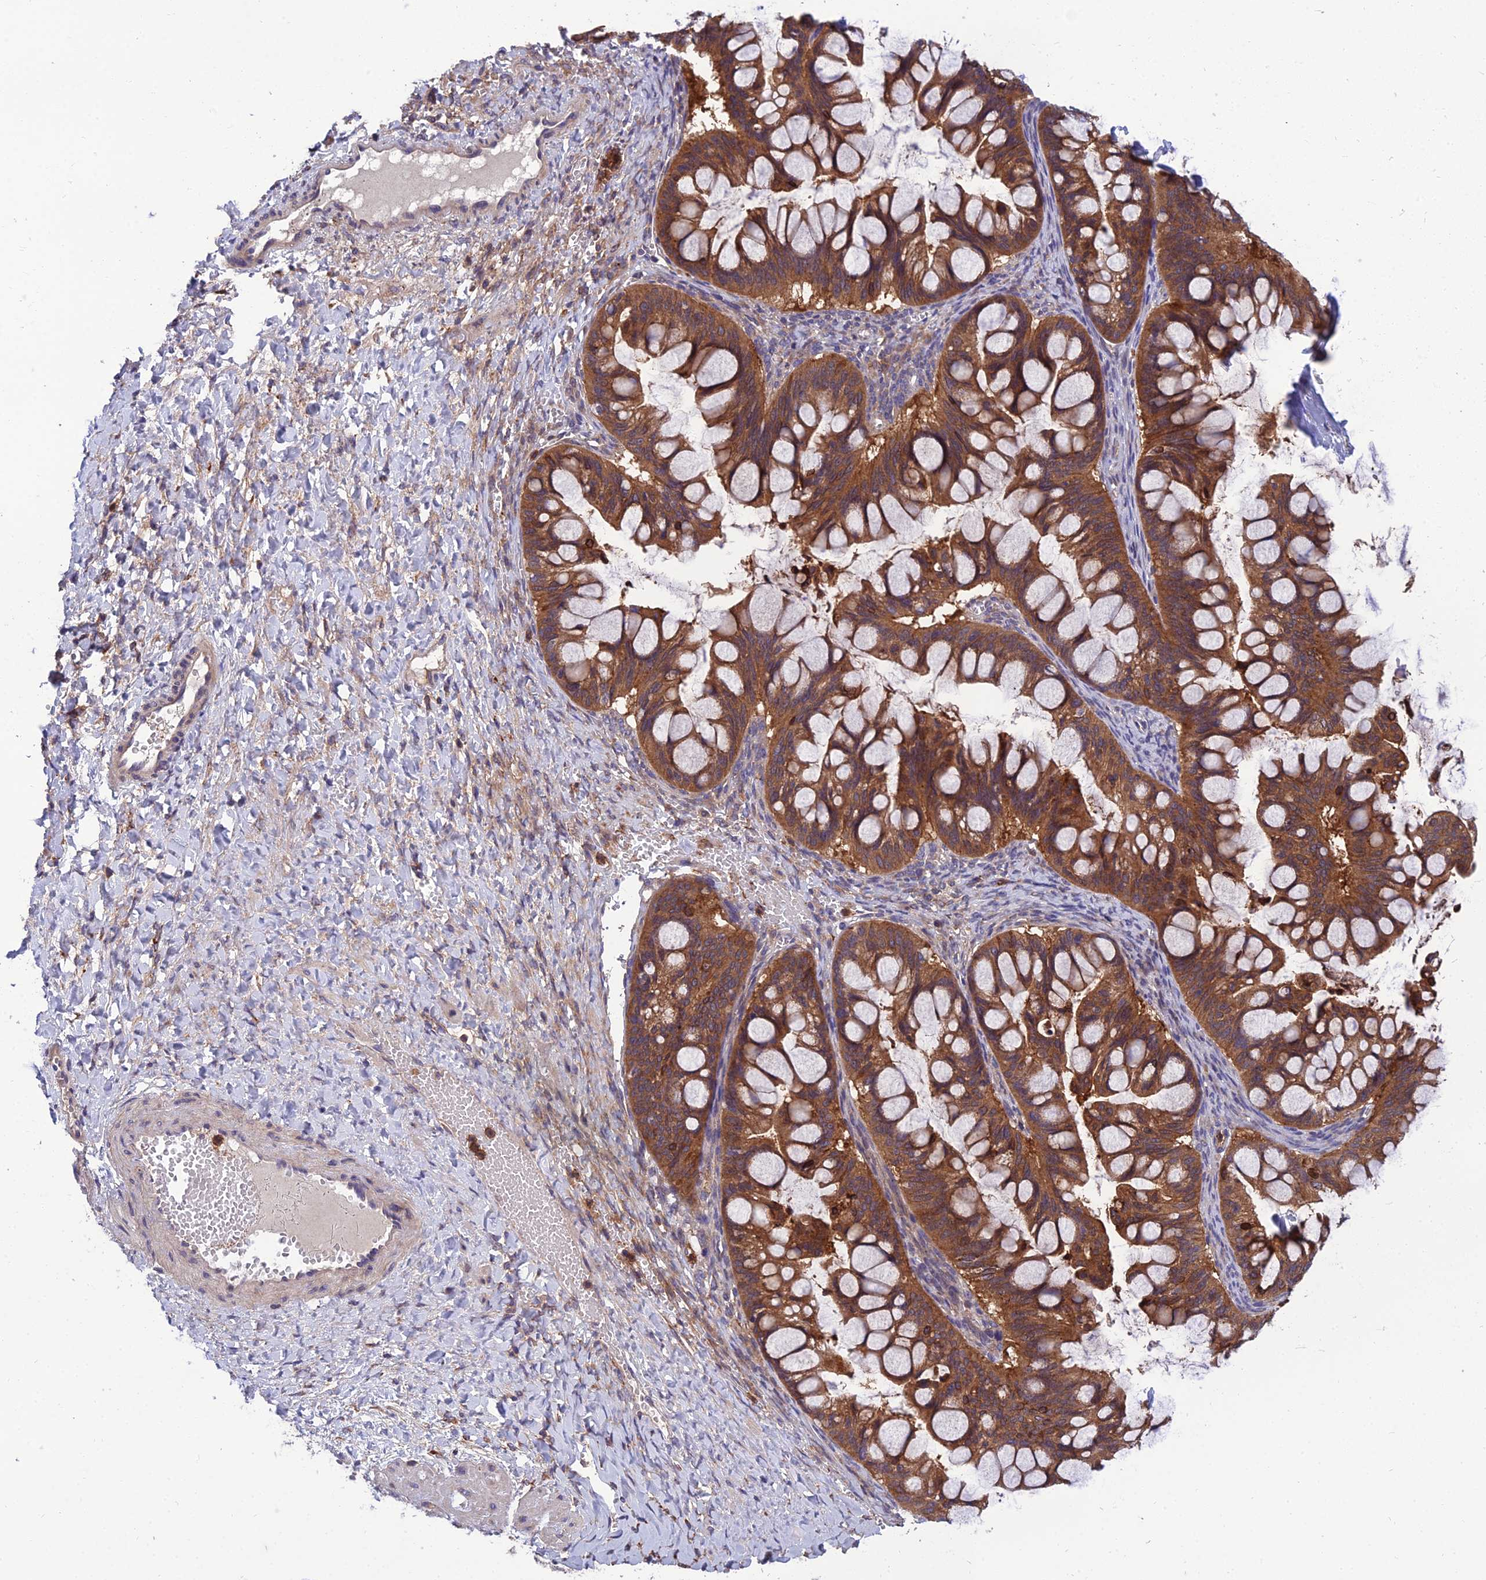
{"staining": {"intensity": "strong", "quantity": ">75%", "location": "cytoplasmic/membranous"}, "tissue": "ovarian cancer", "cell_type": "Tumor cells", "image_type": "cancer", "snomed": [{"axis": "morphology", "description": "Cystadenocarcinoma, mucinous, NOS"}, {"axis": "topography", "description": "Ovary"}], "caption": "This is a photomicrograph of immunohistochemistry staining of ovarian cancer, which shows strong expression in the cytoplasmic/membranous of tumor cells.", "gene": "UMAD1", "patient": {"sex": "female", "age": 73}}